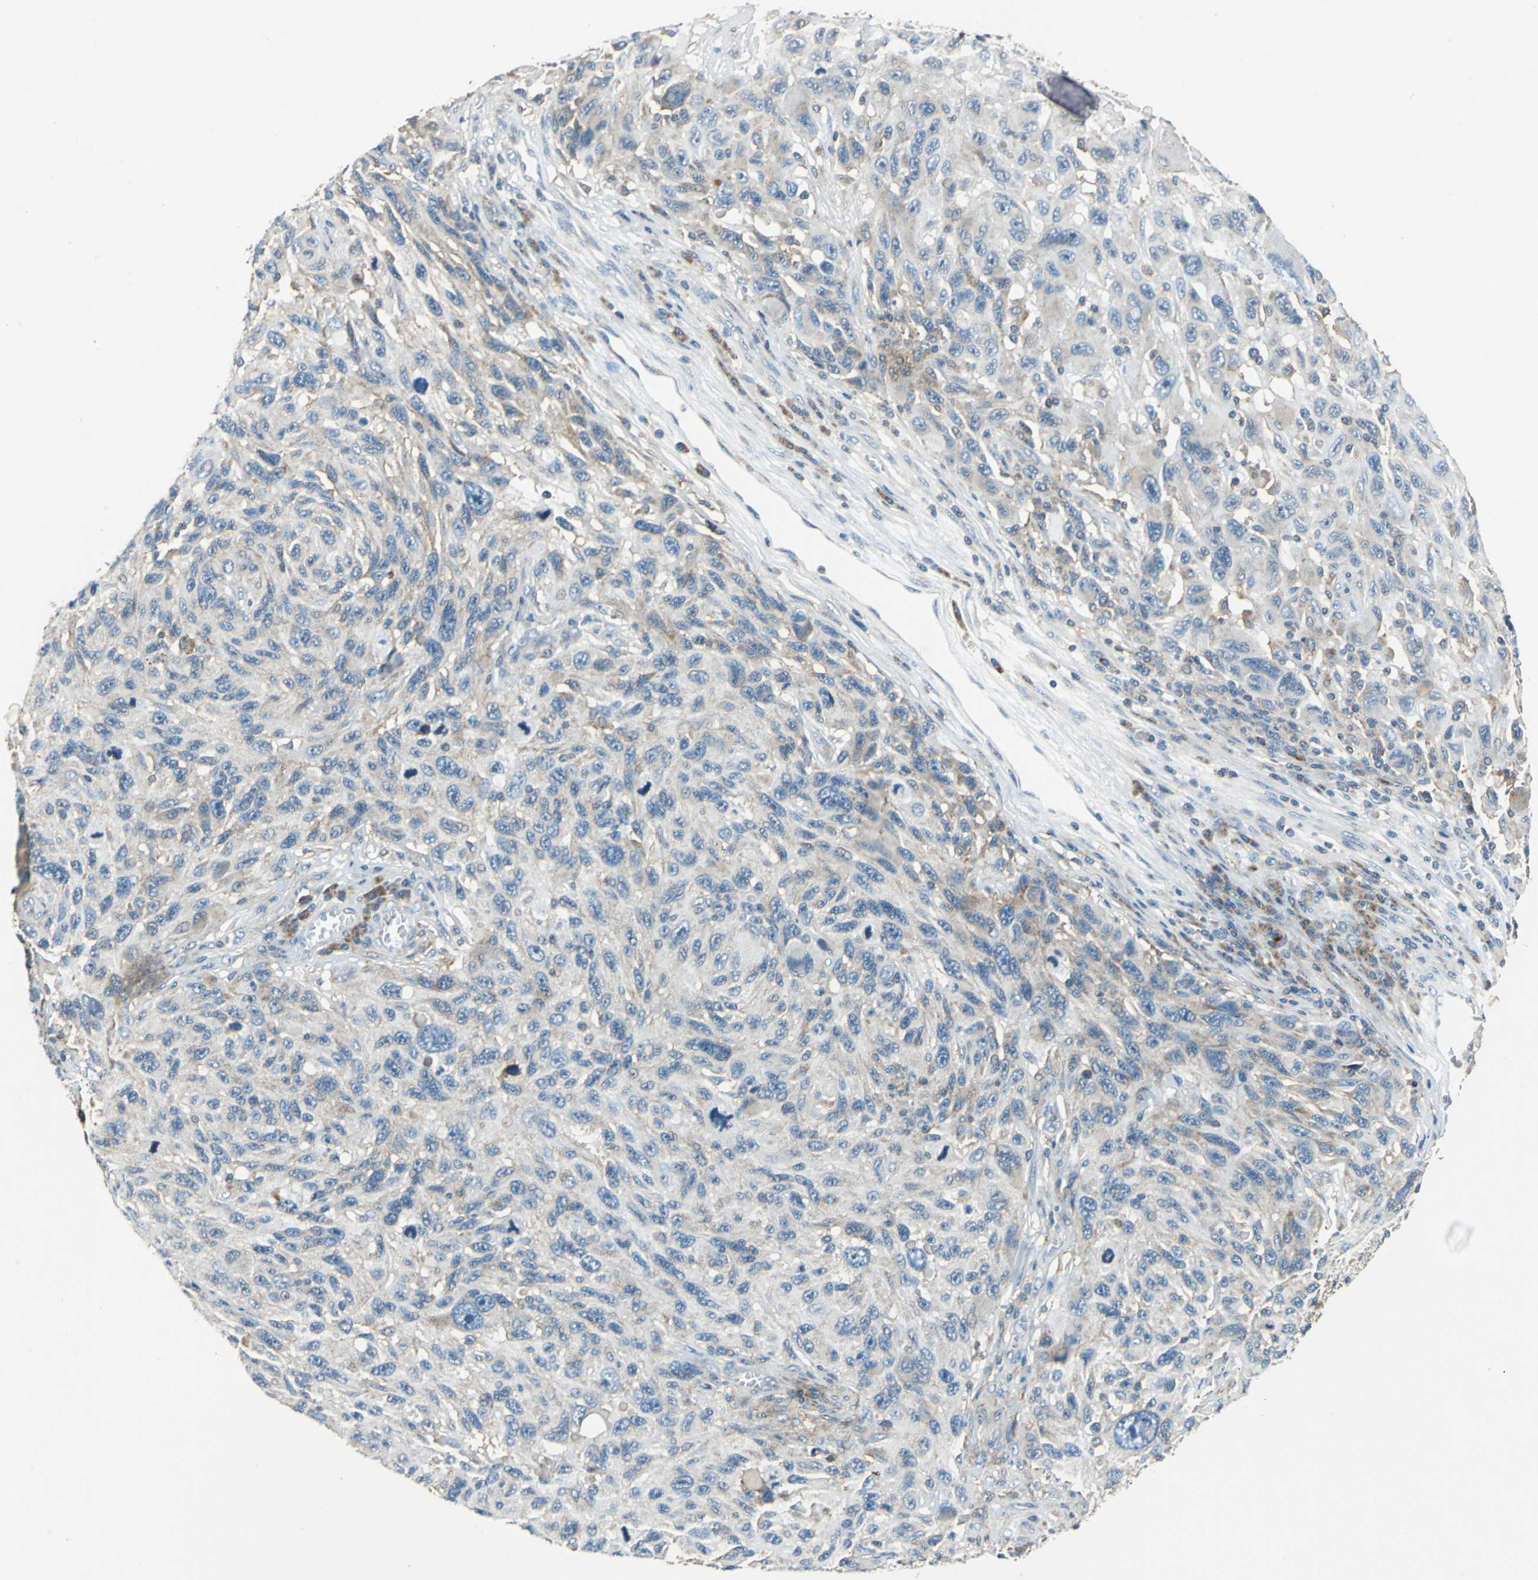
{"staining": {"intensity": "weak", "quantity": "25%-75%", "location": "cytoplasmic/membranous"}, "tissue": "melanoma", "cell_type": "Tumor cells", "image_type": "cancer", "snomed": [{"axis": "morphology", "description": "Malignant melanoma, NOS"}, {"axis": "topography", "description": "Skin"}], "caption": "Weak cytoplasmic/membranous positivity is appreciated in approximately 25%-75% of tumor cells in melanoma.", "gene": "SLC19A2", "patient": {"sex": "male", "age": 53}}